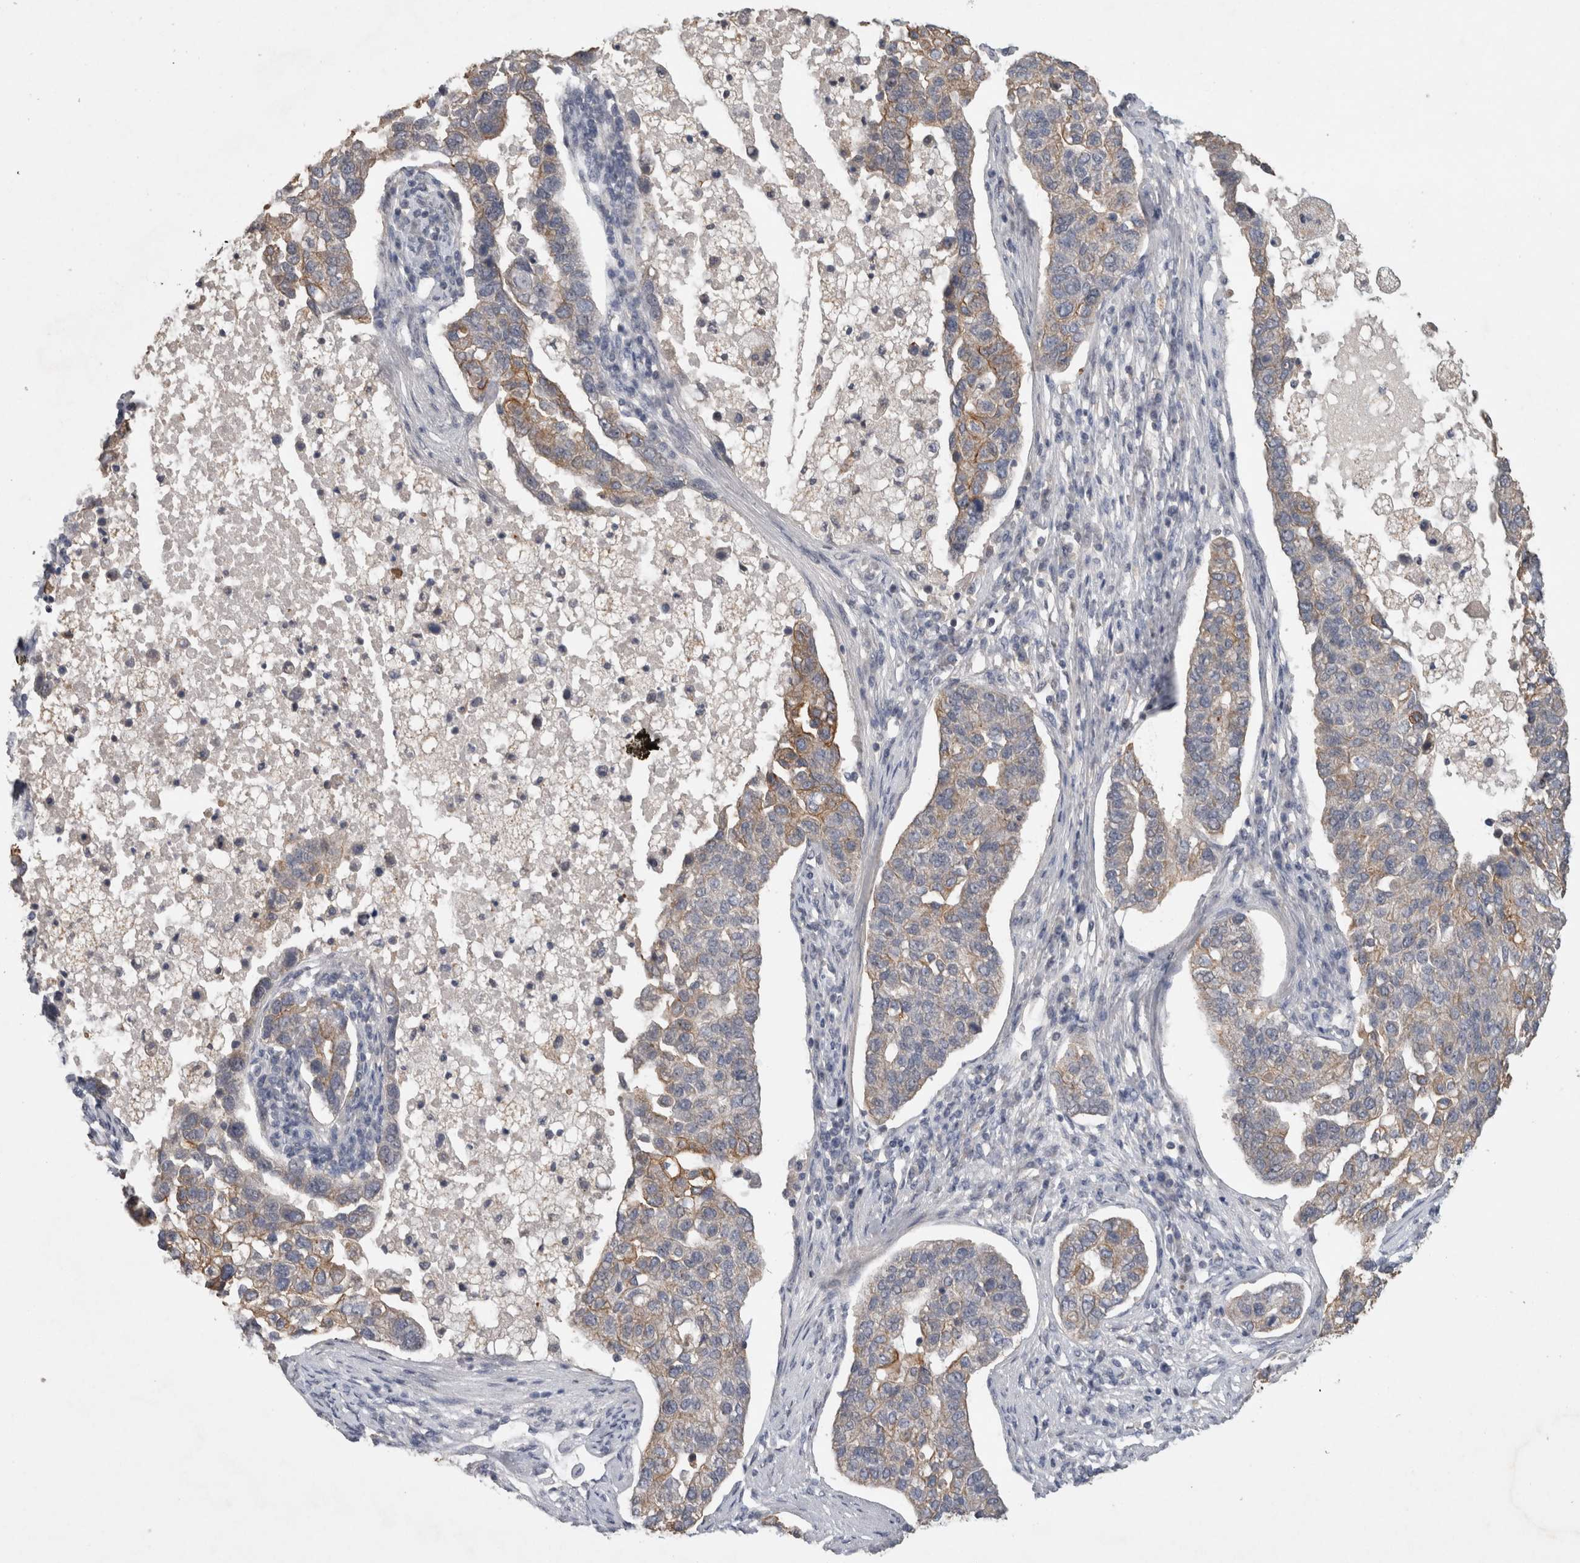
{"staining": {"intensity": "weak", "quantity": "25%-75%", "location": "cytoplasmic/membranous"}, "tissue": "pancreatic cancer", "cell_type": "Tumor cells", "image_type": "cancer", "snomed": [{"axis": "morphology", "description": "Adenocarcinoma, NOS"}, {"axis": "topography", "description": "Pancreas"}], "caption": "Pancreatic cancer (adenocarcinoma) stained with a brown dye exhibits weak cytoplasmic/membranous positive expression in about 25%-75% of tumor cells.", "gene": "RHPN1", "patient": {"sex": "female", "age": 61}}